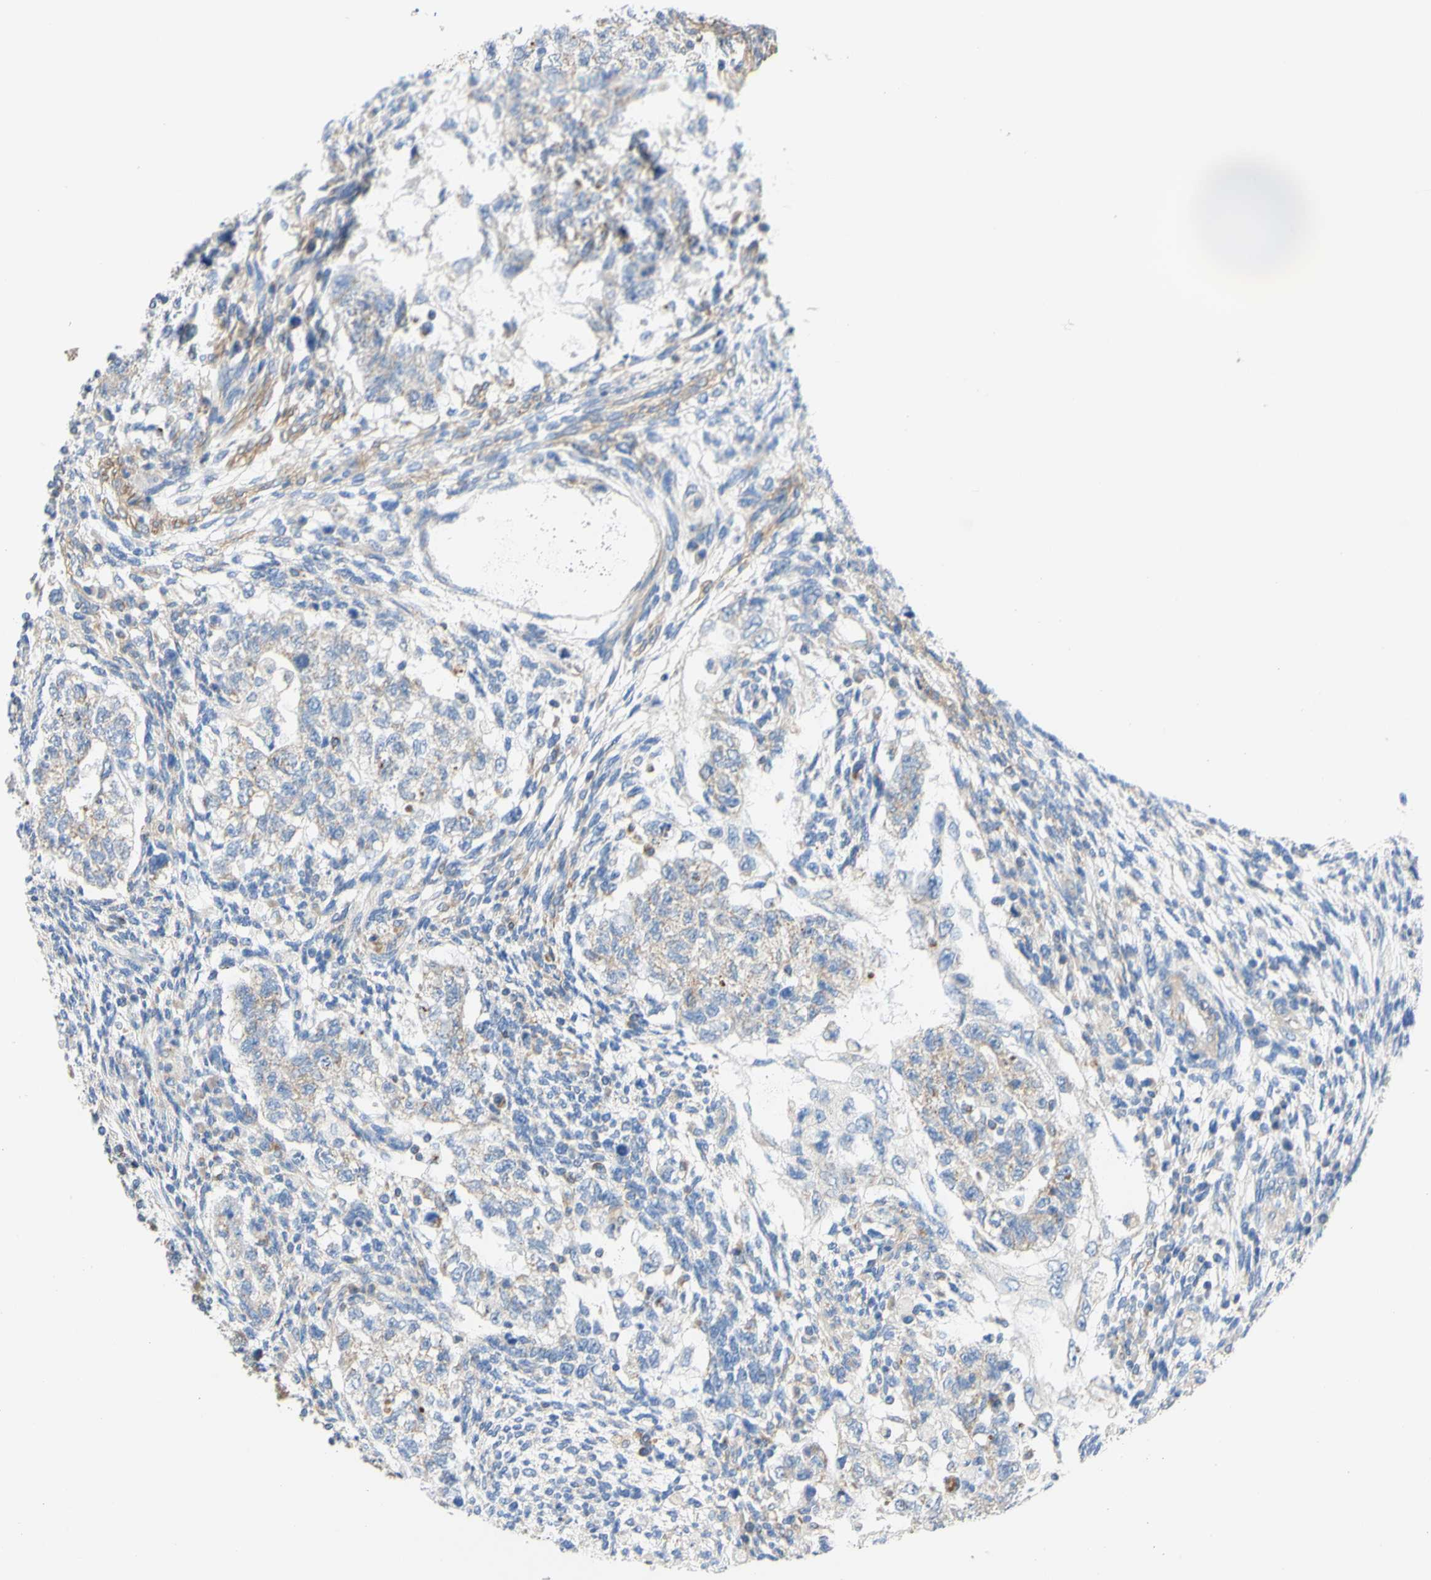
{"staining": {"intensity": "weak", "quantity": "<25%", "location": "cytoplasmic/membranous"}, "tissue": "testis cancer", "cell_type": "Tumor cells", "image_type": "cancer", "snomed": [{"axis": "morphology", "description": "Normal tissue, NOS"}, {"axis": "morphology", "description": "Carcinoma, Embryonal, NOS"}, {"axis": "topography", "description": "Testis"}], "caption": "There is no significant staining in tumor cells of testis cancer (embryonal carcinoma).", "gene": "RETREG2", "patient": {"sex": "male", "age": 36}}